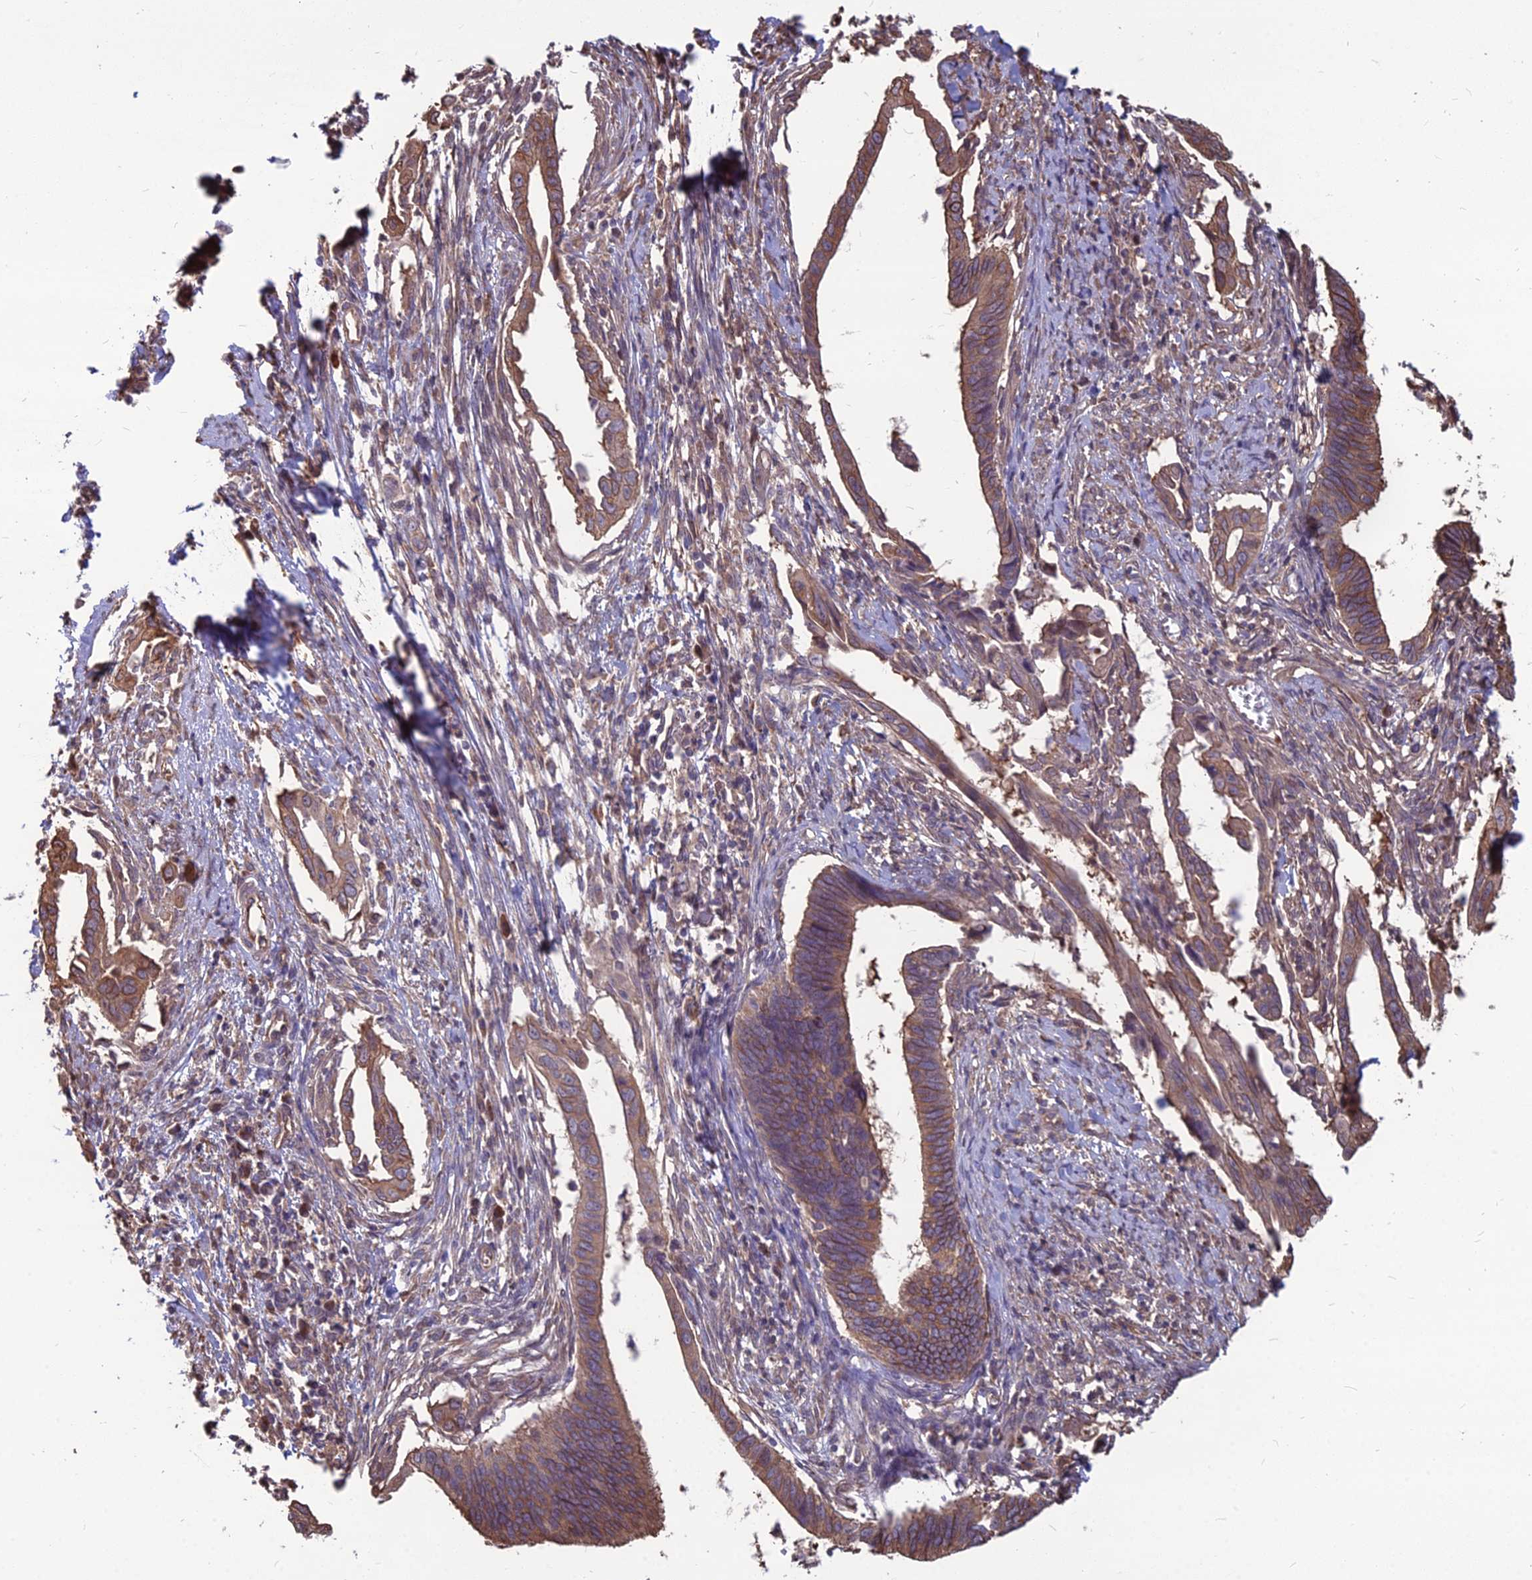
{"staining": {"intensity": "moderate", "quantity": ">75%", "location": "cytoplasmic/membranous"}, "tissue": "cervical cancer", "cell_type": "Tumor cells", "image_type": "cancer", "snomed": [{"axis": "morphology", "description": "Adenocarcinoma, NOS"}, {"axis": "topography", "description": "Cervix"}], "caption": "This histopathology image shows adenocarcinoma (cervical) stained with IHC to label a protein in brown. The cytoplasmic/membranous of tumor cells show moderate positivity for the protein. Nuclei are counter-stained blue.", "gene": "LSM6", "patient": {"sex": "female", "age": 42}}